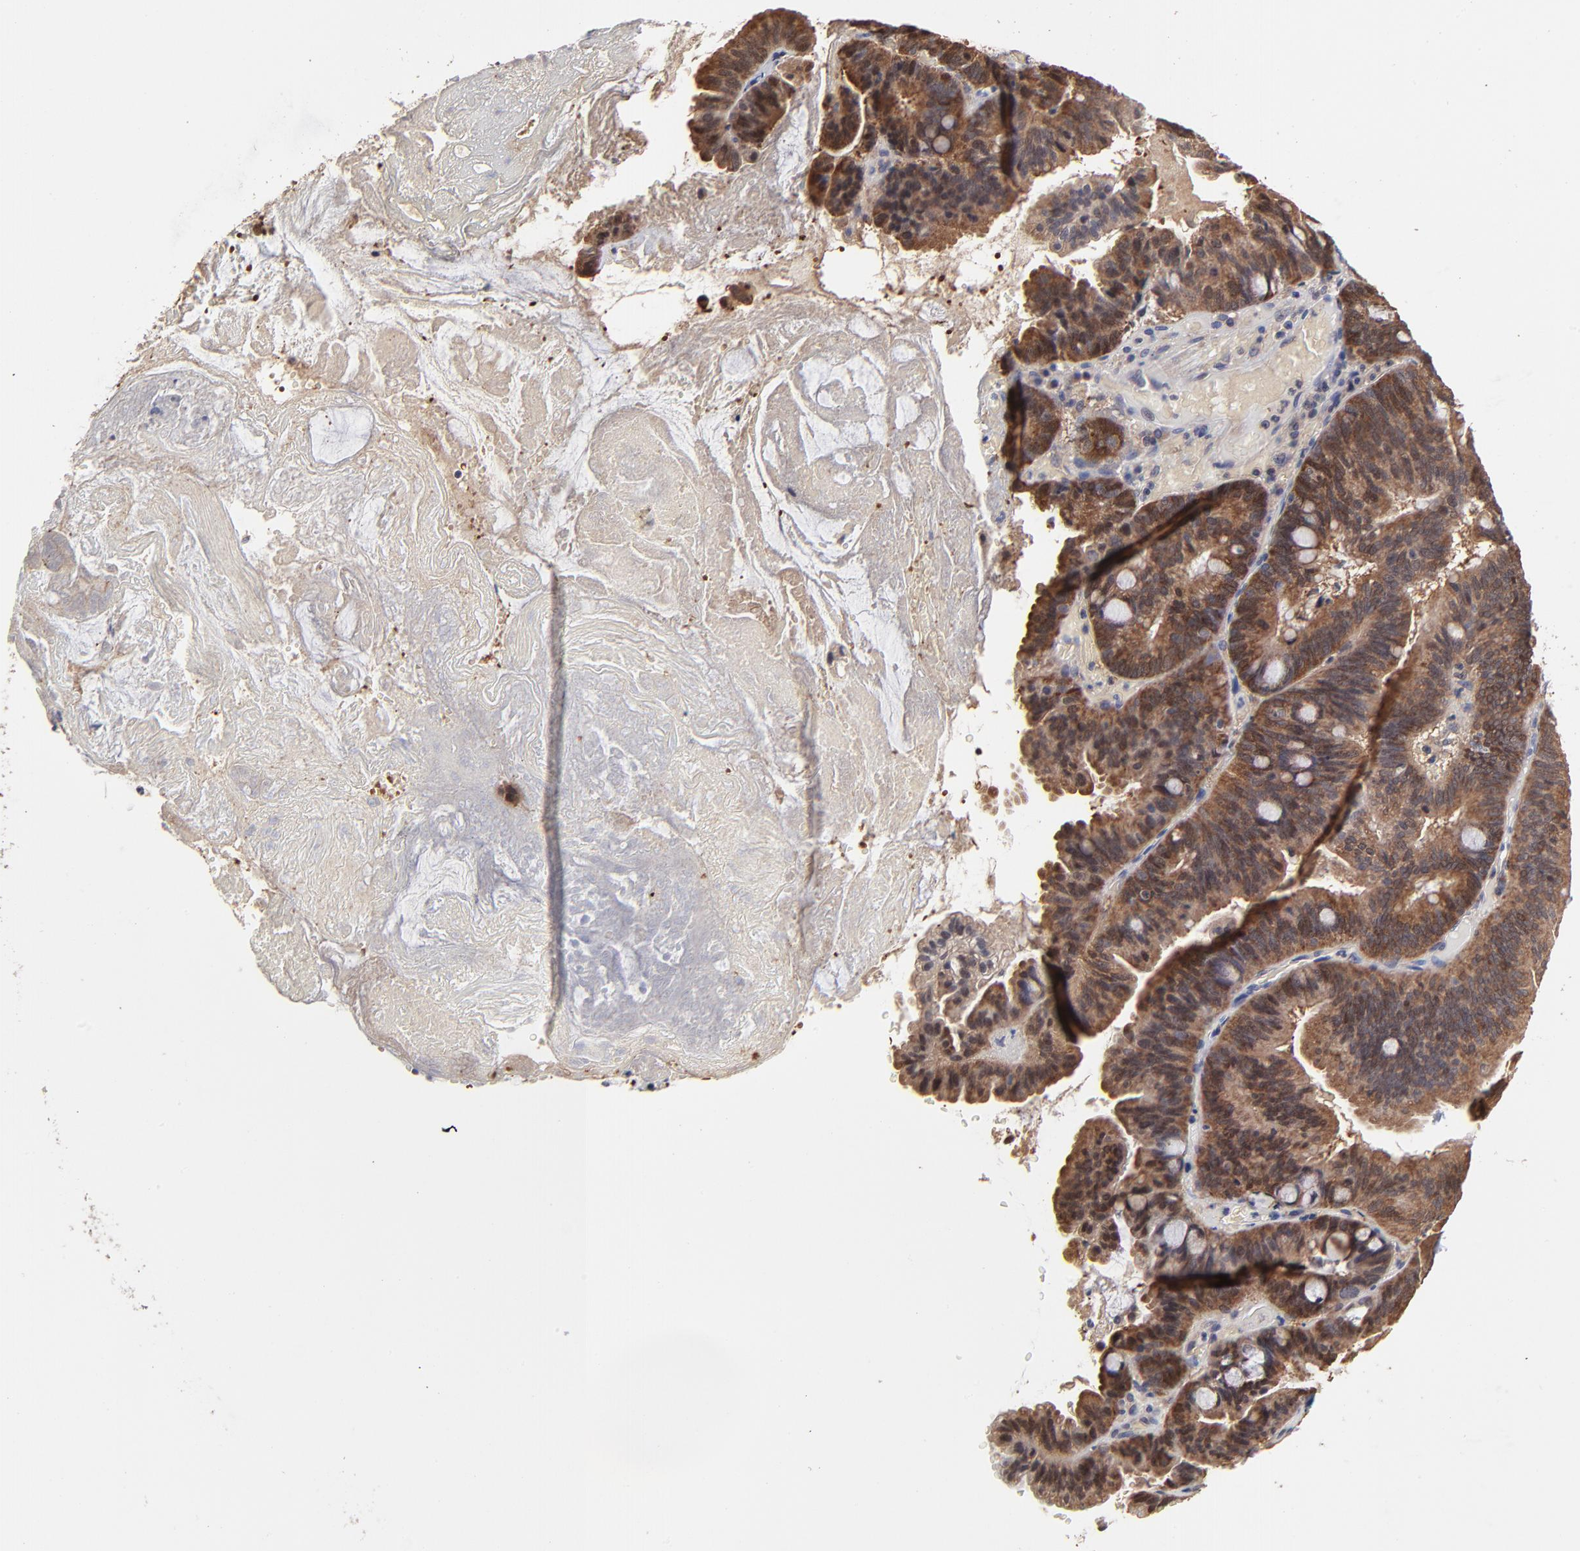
{"staining": {"intensity": "strong", "quantity": ">75%", "location": "cytoplasmic/membranous"}, "tissue": "pancreatic cancer", "cell_type": "Tumor cells", "image_type": "cancer", "snomed": [{"axis": "morphology", "description": "Adenocarcinoma, NOS"}, {"axis": "topography", "description": "Pancreas"}], "caption": "Adenocarcinoma (pancreatic) stained for a protein exhibits strong cytoplasmic/membranous positivity in tumor cells.", "gene": "FRMD8", "patient": {"sex": "male", "age": 82}}